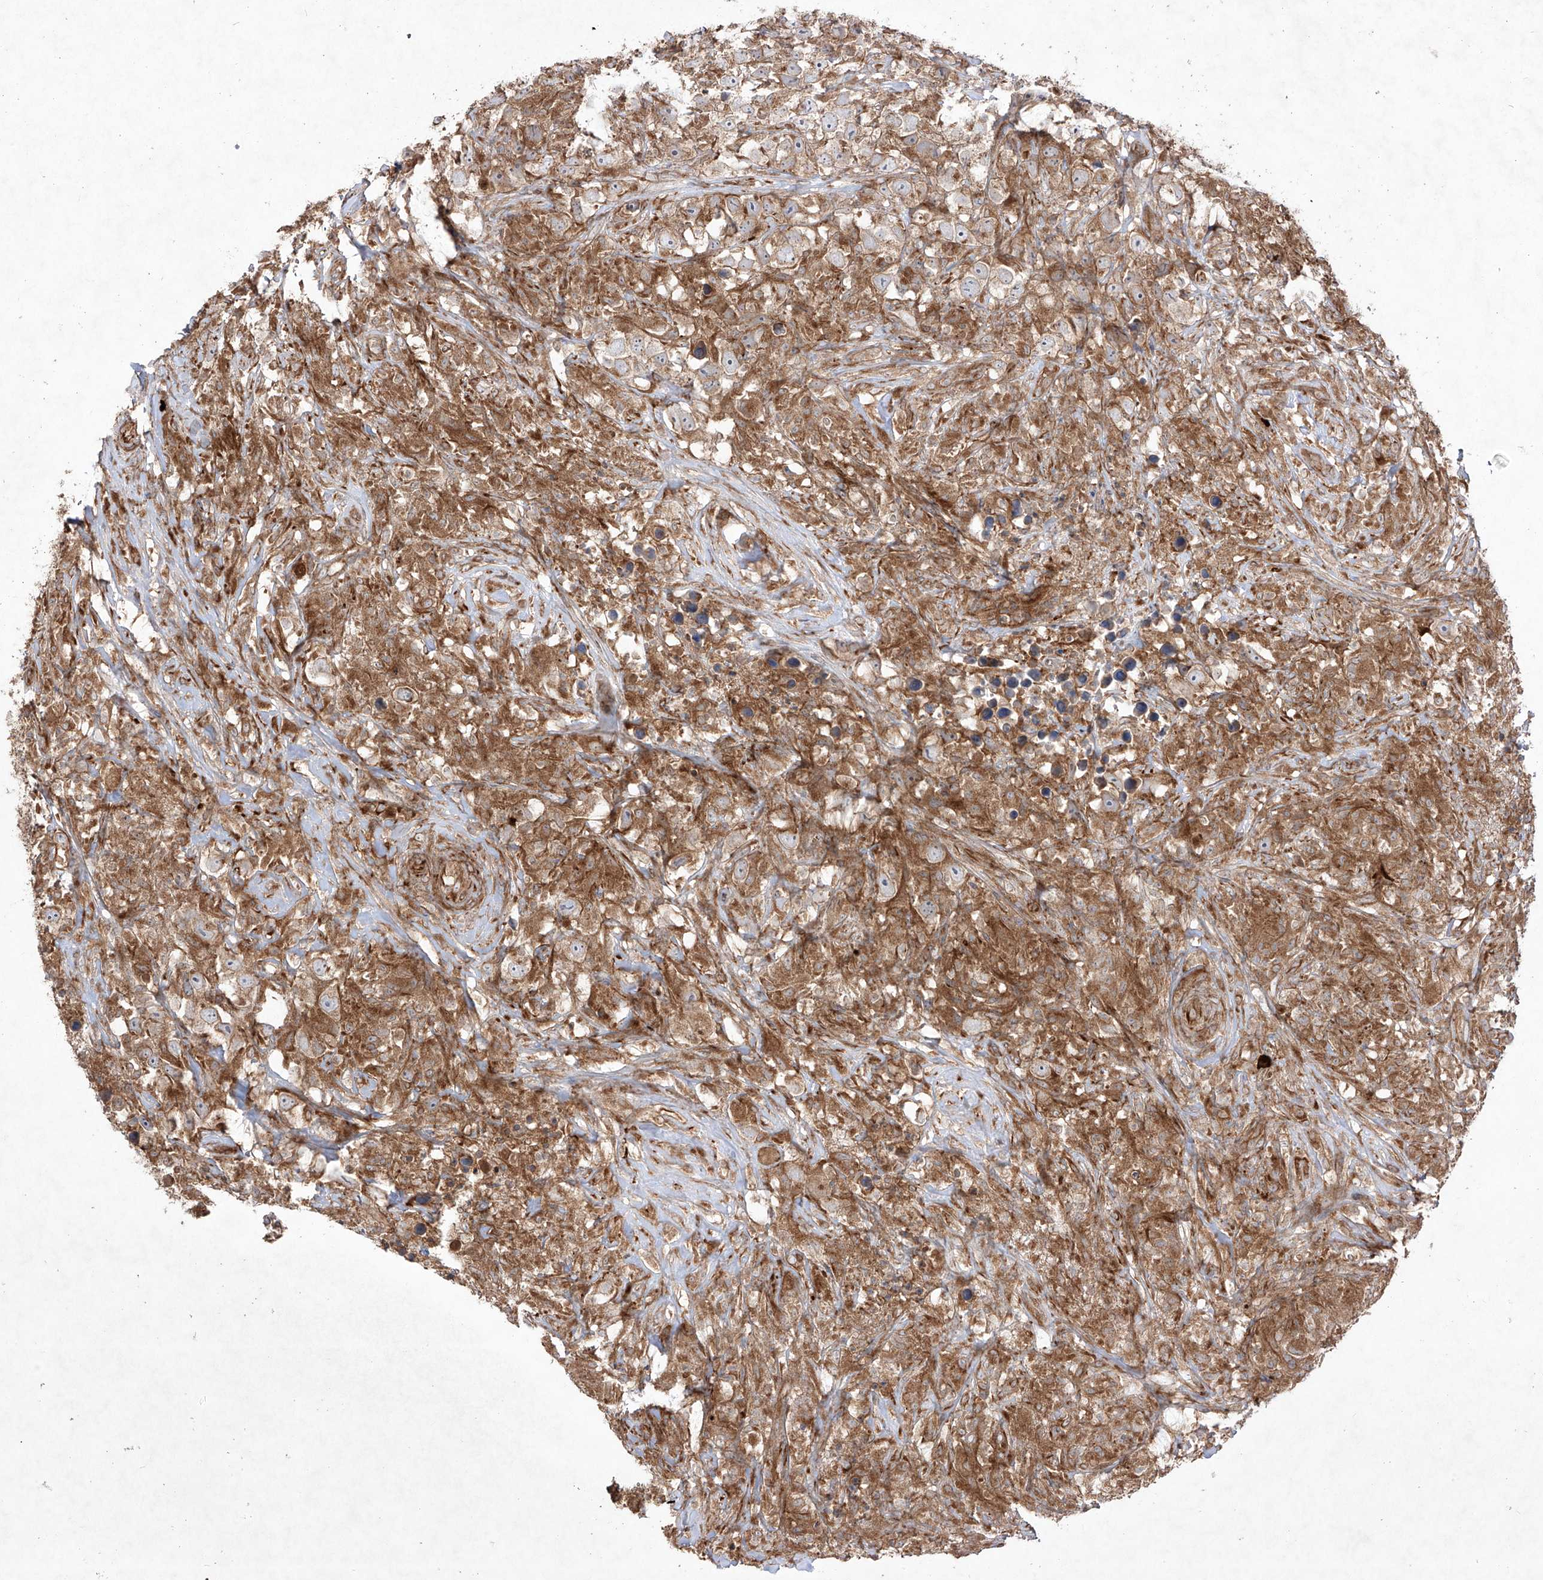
{"staining": {"intensity": "moderate", "quantity": ">75%", "location": "cytoplasmic/membranous"}, "tissue": "testis cancer", "cell_type": "Tumor cells", "image_type": "cancer", "snomed": [{"axis": "morphology", "description": "Seminoma, NOS"}, {"axis": "topography", "description": "Testis"}], "caption": "Protein staining by immunohistochemistry displays moderate cytoplasmic/membranous expression in about >75% of tumor cells in testis cancer.", "gene": "YKT6", "patient": {"sex": "male", "age": 49}}